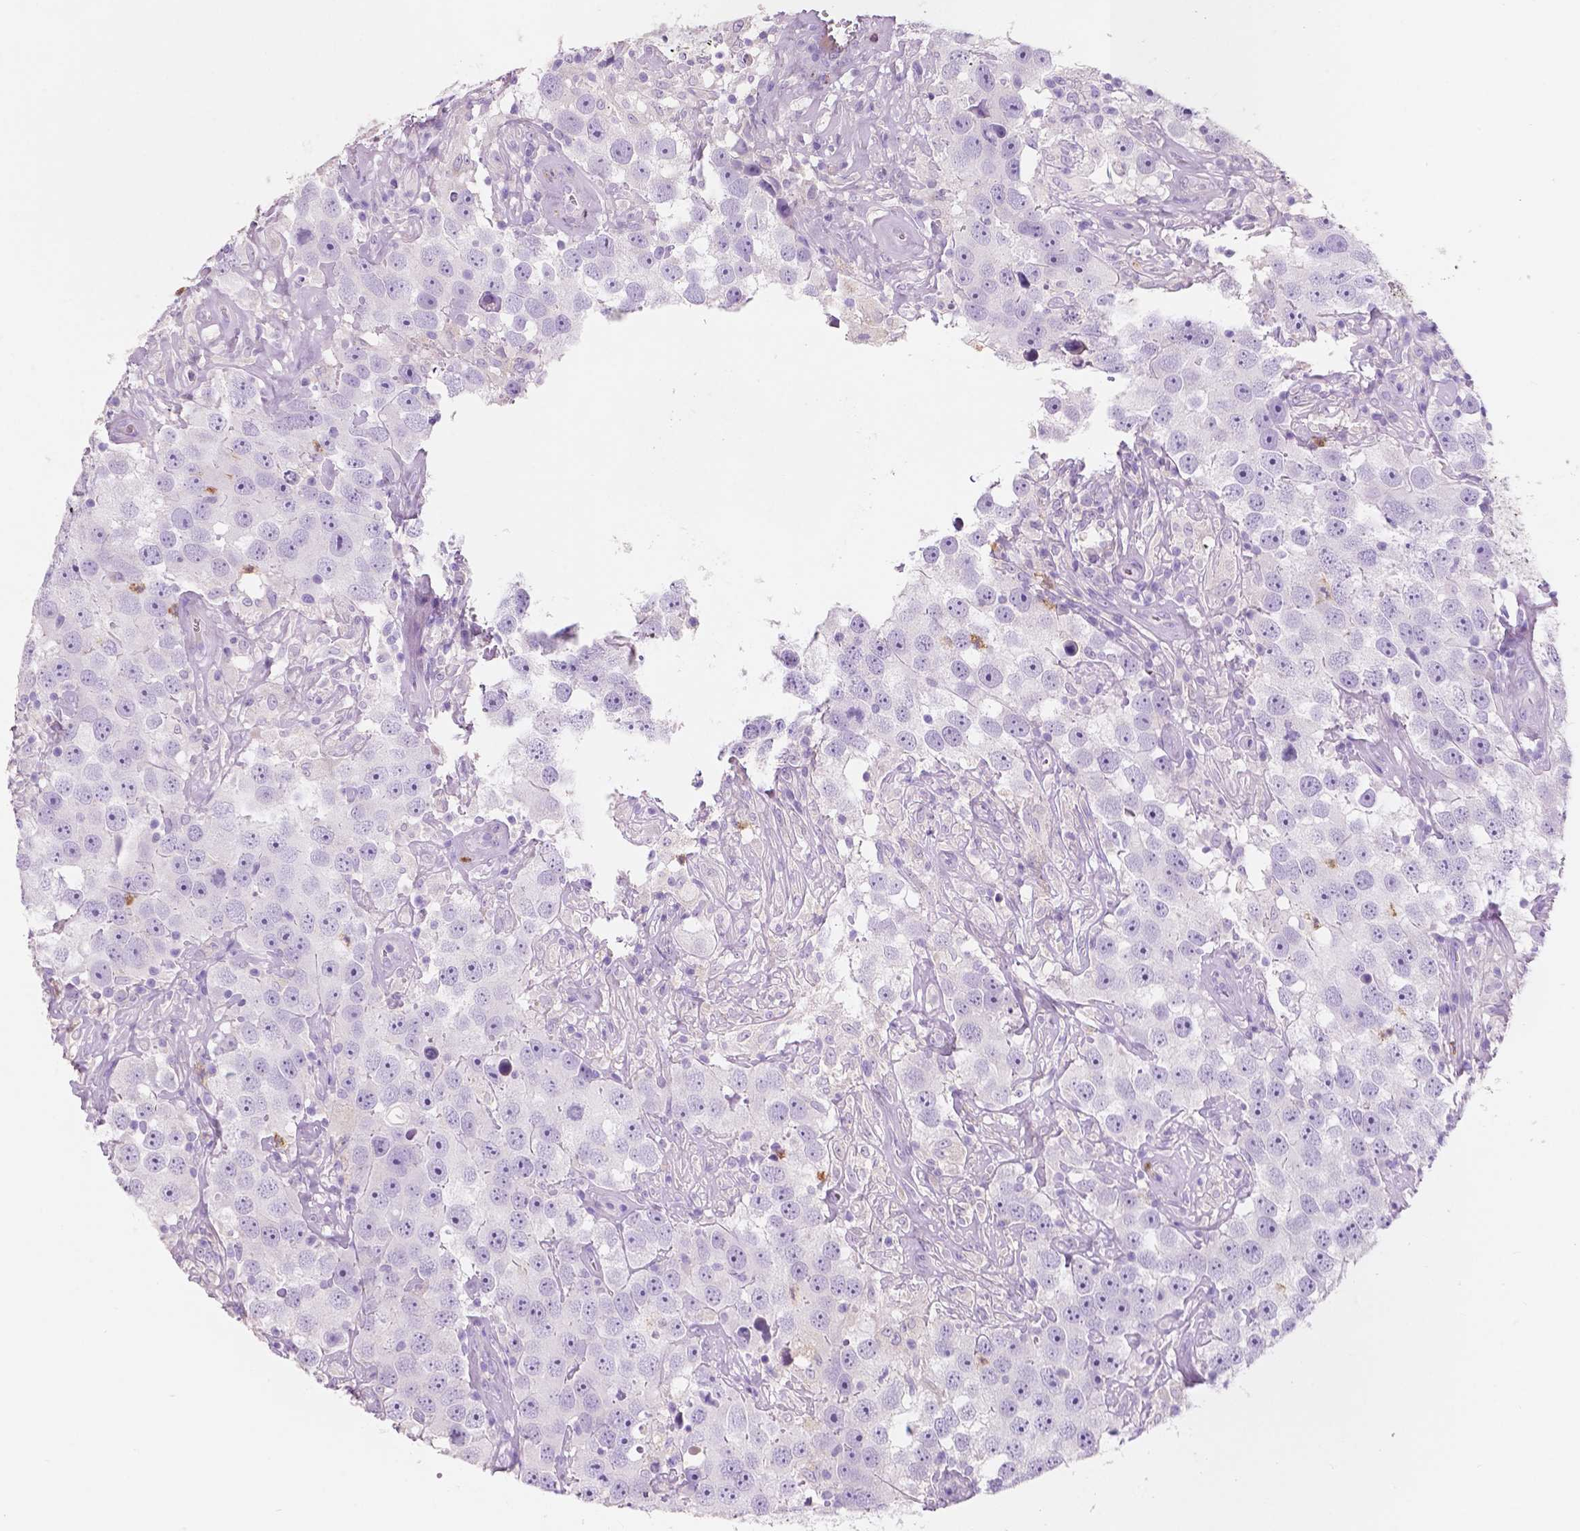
{"staining": {"intensity": "negative", "quantity": "none", "location": "none"}, "tissue": "testis cancer", "cell_type": "Tumor cells", "image_type": "cancer", "snomed": [{"axis": "morphology", "description": "Seminoma, NOS"}, {"axis": "topography", "description": "Testis"}], "caption": "DAB (3,3'-diaminobenzidine) immunohistochemical staining of human seminoma (testis) demonstrates no significant staining in tumor cells.", "gene": "CUZD1", "patient": {"sex": "male", "age": 49}}